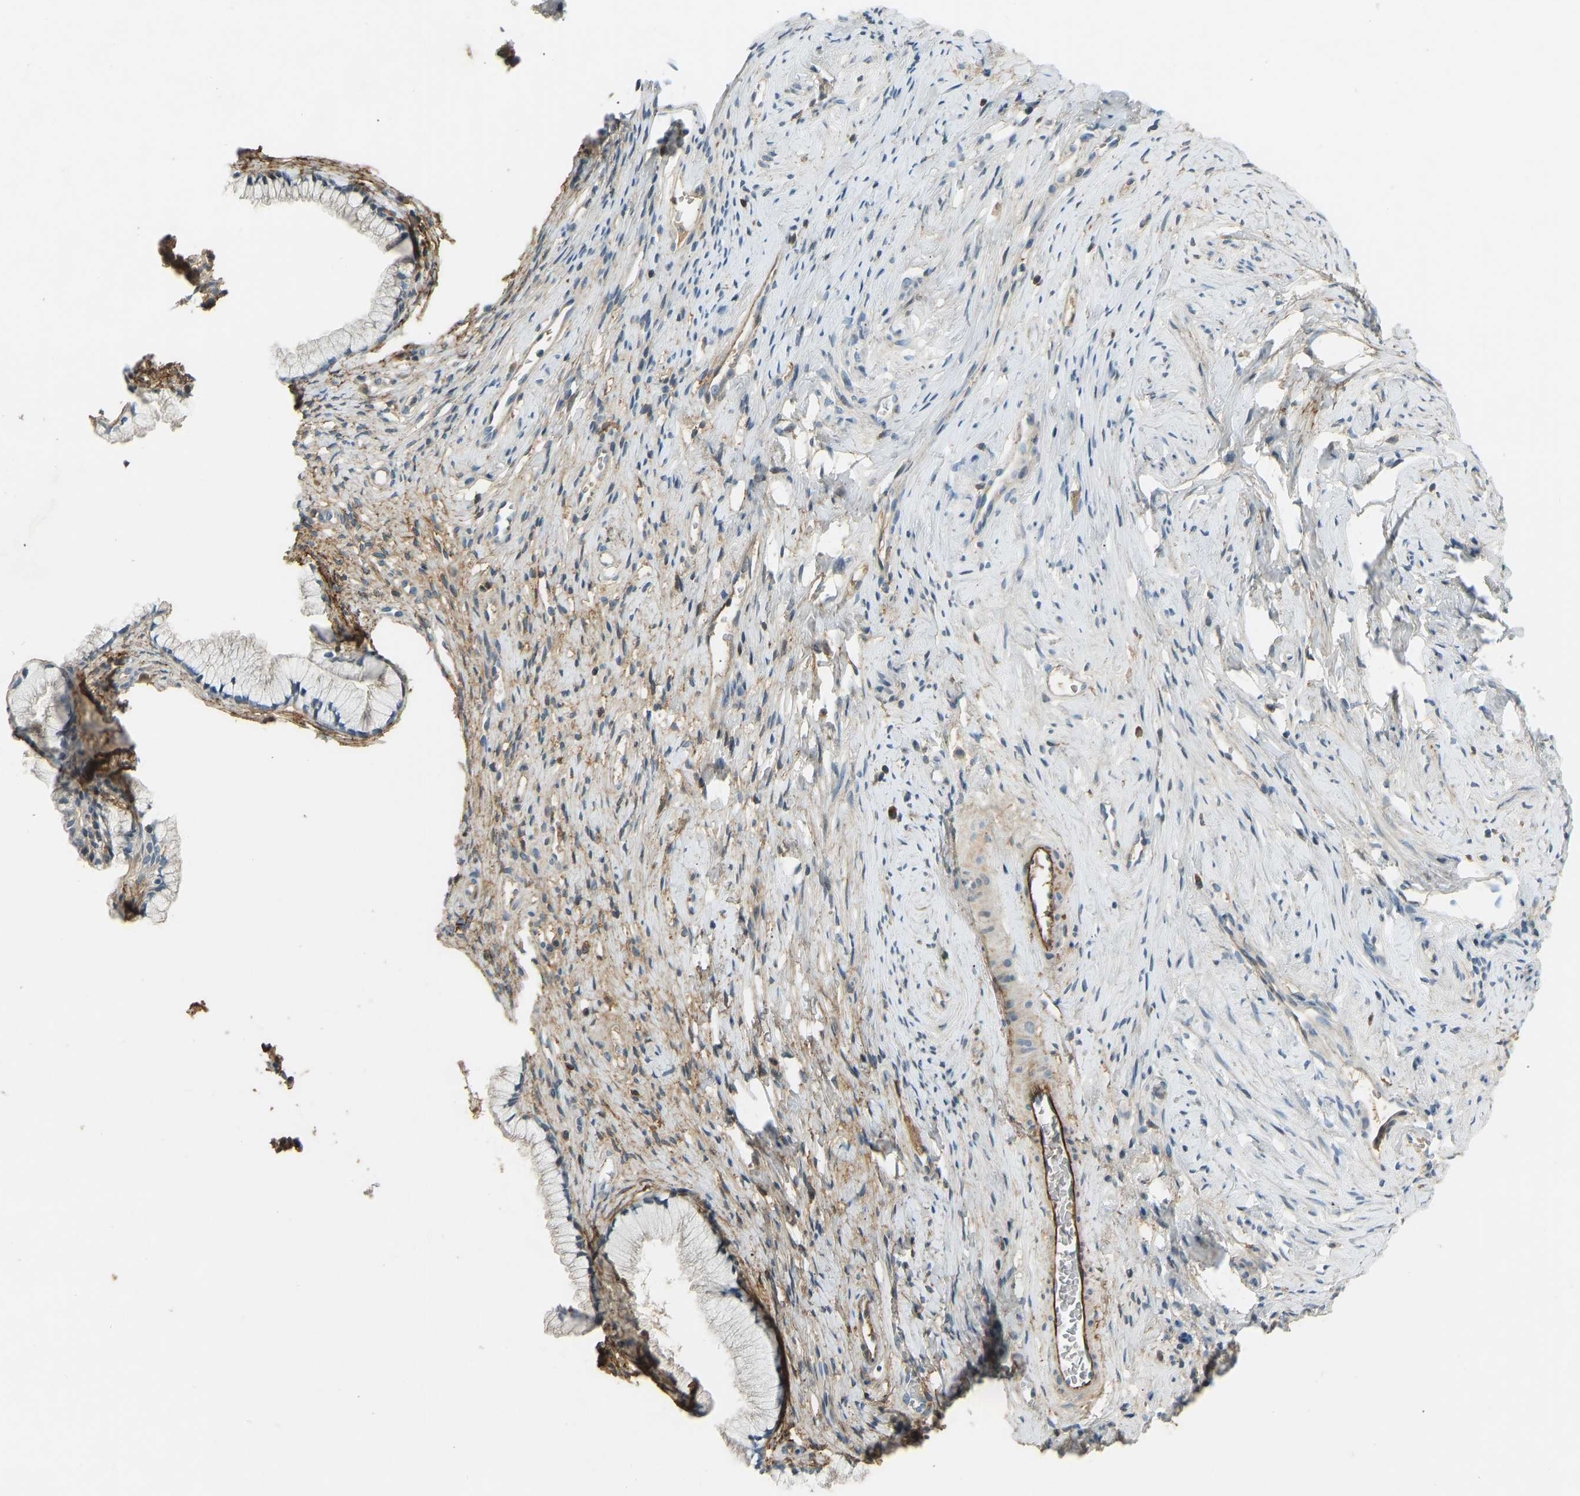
{"staining": {"intensity": "negative", "quantity": "none", "location": "none"}, "tissue": "cervix", "cell_type": "Glandular cells", "image_type": "normal", "snomed": [{"axis": "morphology", "description": "Normal tissue, NOS"}, {"axis": "topography", "description": "Cervix"}], "caption": "Cervix stained for a protein using IHC demonstrates no positivity glandular cells.", "gene": "FBLN2", "patient": {"sex": "female", "age": 77}}